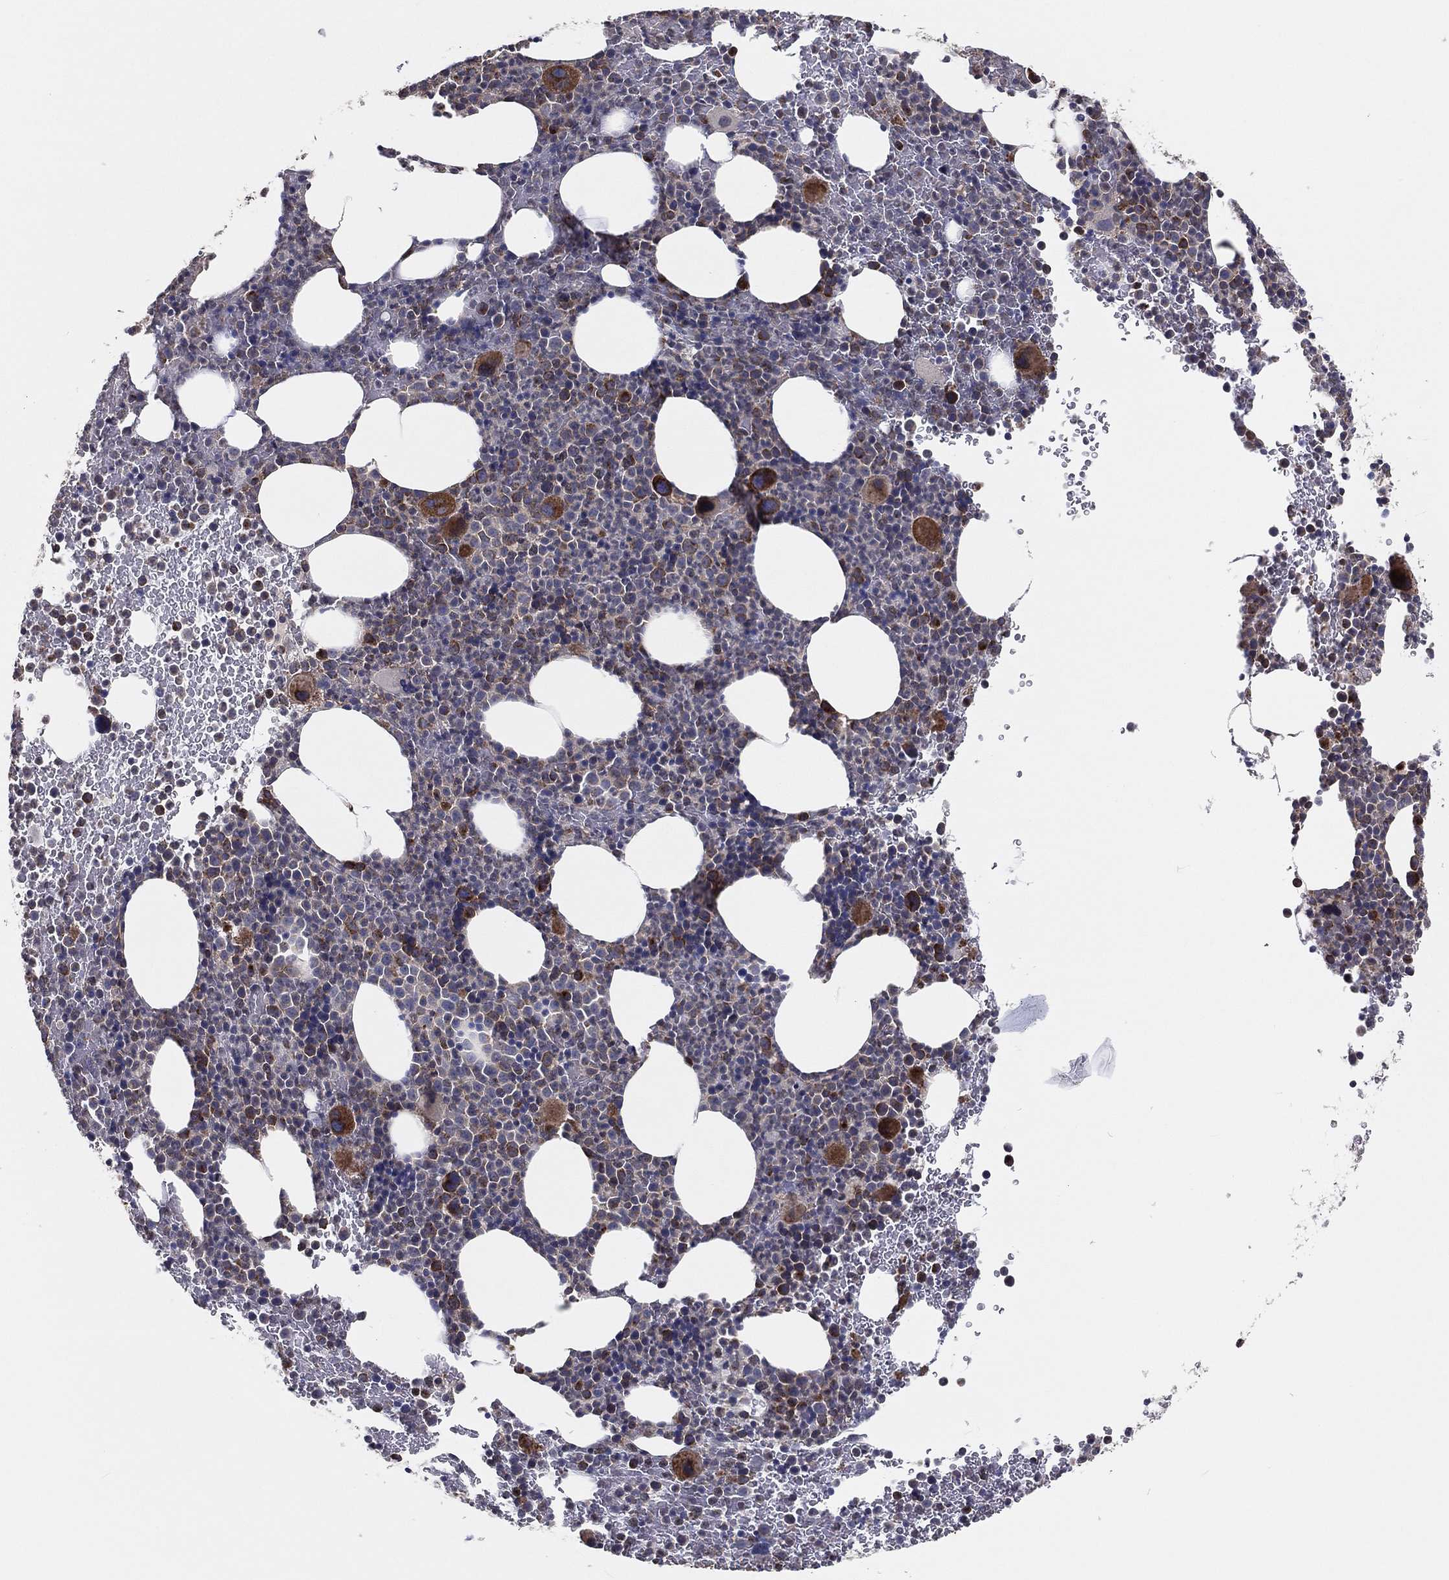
{"staining": {"intensity": "strong", "quantity": "<25%", "location": "cytoplasmic/membranous"}, "tissue": "bone marrow", "cell_type": "Hematopoietic cells", "image_type": "normal", "snomed": [{"axis": "morphology", "description": "Normal tissue, NOS"}, {"axis": "topography", "description": "Bone marrow"}], "caption": "IHC histopathology image of unremarkable bone marrow stained for a protein (brown), which demonstrates medium levels of strong cytoplasmic/membranous expression in approximately <25% of hematopoietic cells.", "gene": "EIF2B5", "patient": {"sex": "male", "age": 83}}